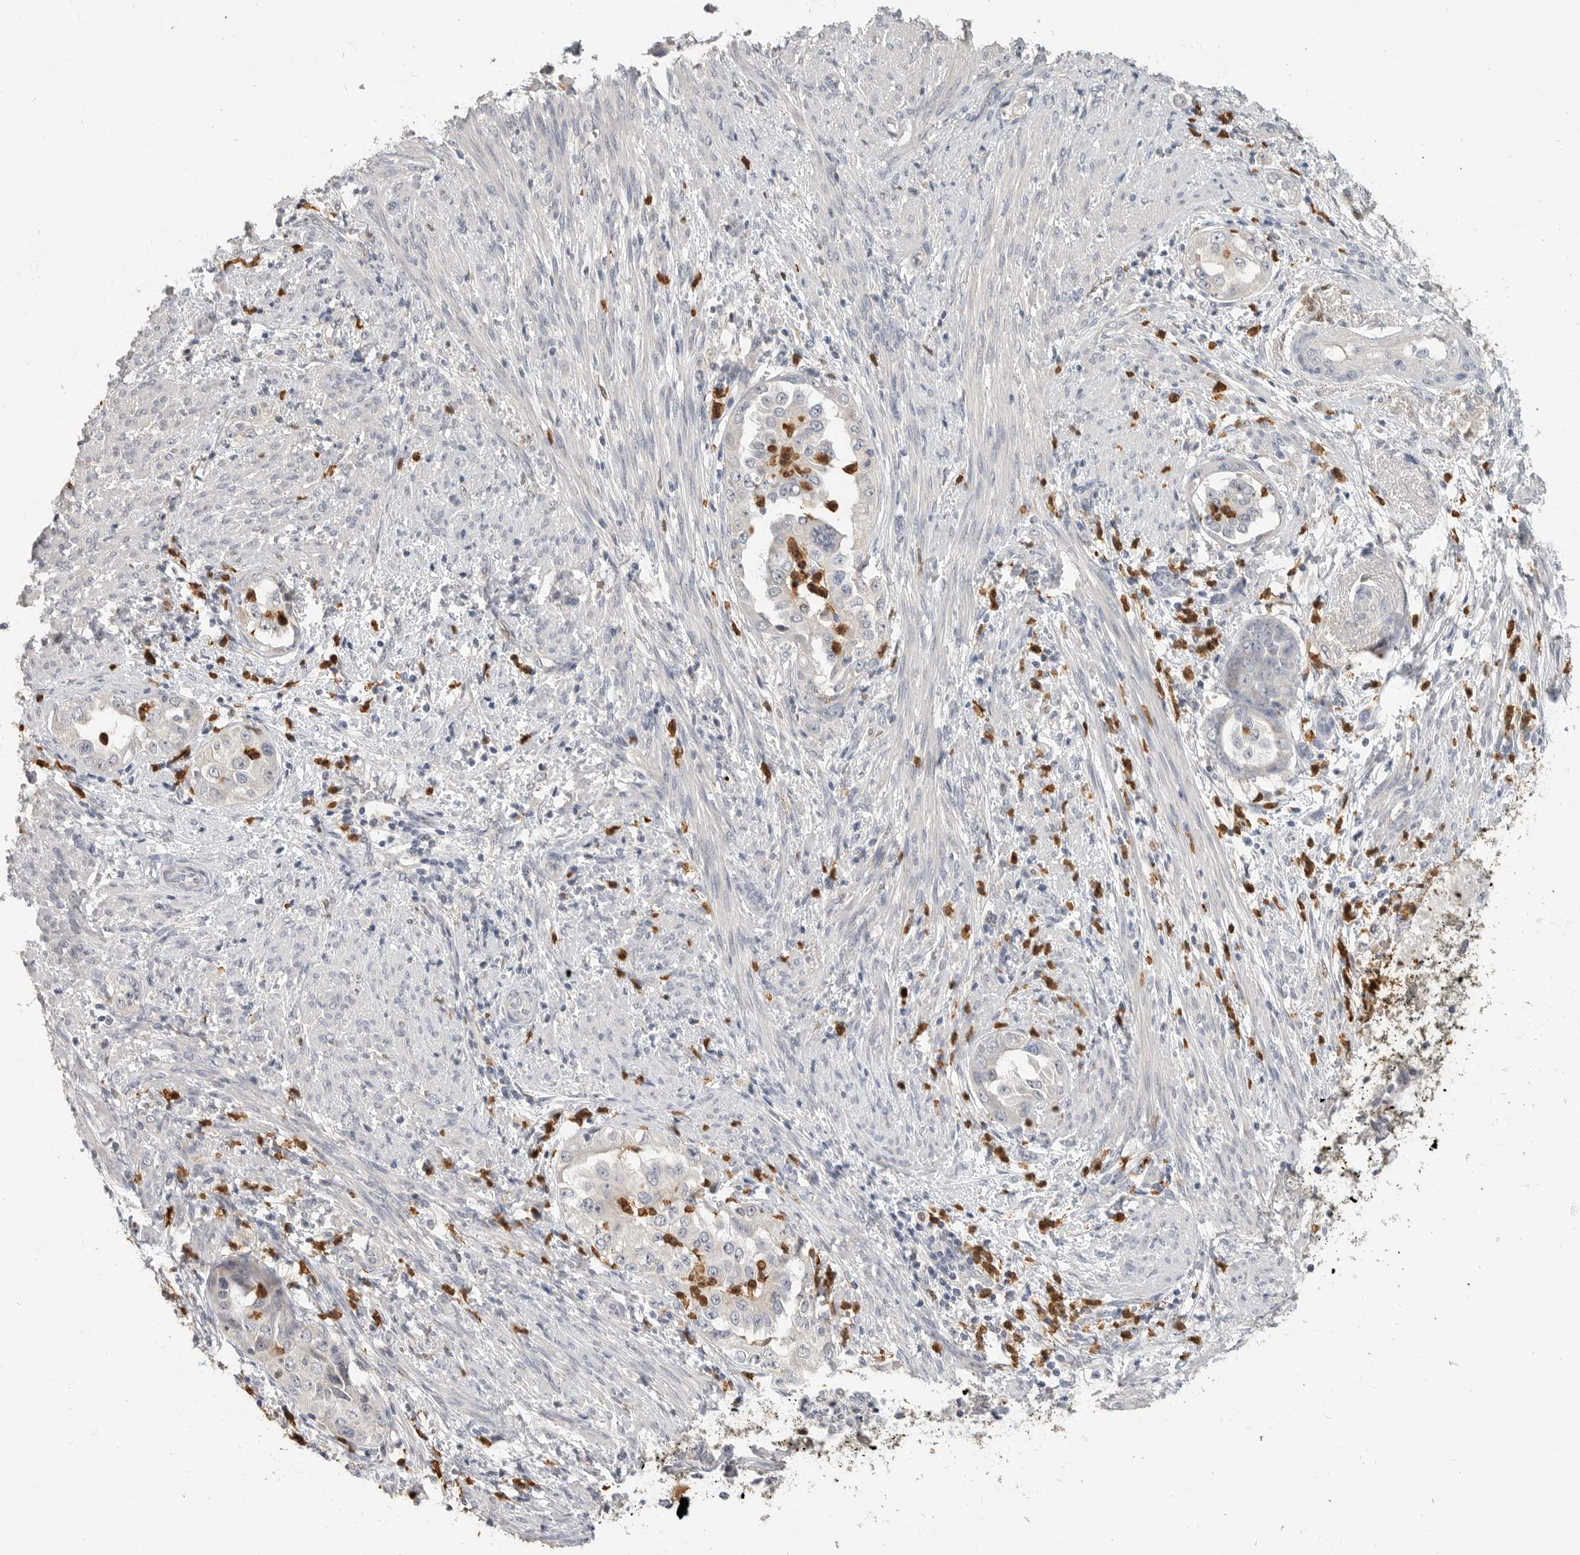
{"staining": {"intensity": "negative", "quantity": "none", "location": "none"}, "tissue": "endometrial cancer", "cell_type": "Tumor cells", "image_type": "cancer", "snomed": [{"axis": "morphology", "description": "Adenocarcinoma, NOS"}, {"axis": "topography", "description": "Endometrium"}], "caption": "Human endometrial adenocarcinoma stained for a protein using immunohistochemistry (IHC) displays no staining in tumor cells.", "gene": "LTBR", "patient": {"sex": "female", "age": 85}}